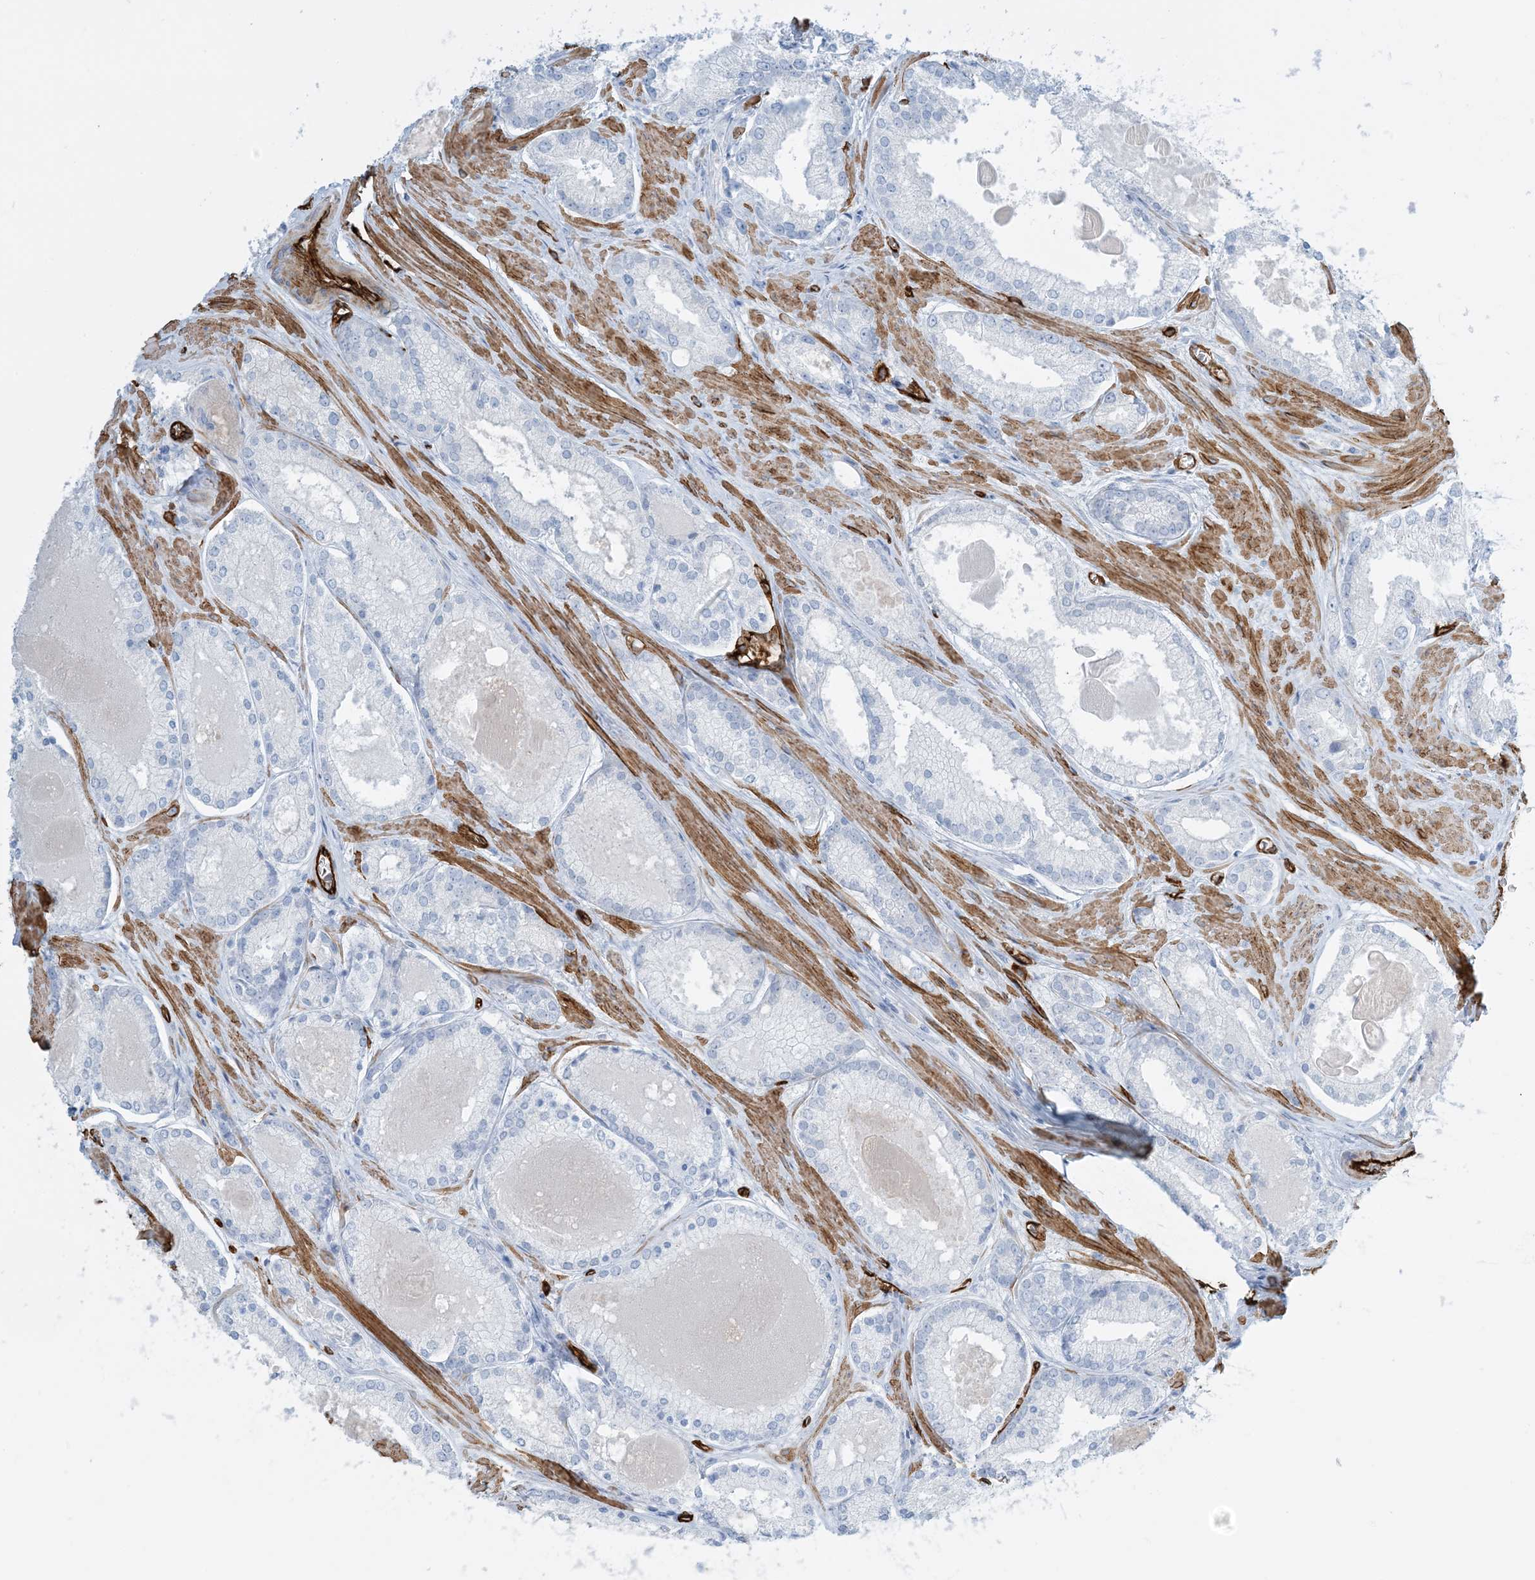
{"staining": {"intensity": "negative", "quantity": "none", "location": "none"}, "tissue": "prostate cancer", "cell_type": "Tumor cells", "image_type": "cancer", "snomed": [{"axis": "morphology", "description": "Adenocarcinoma, Low grade"}, {"axis": "topography", "description": "Prostate"}], "caption": "DAB (3,3'-diaminobenzidine) immunohistochemical staining of prostate low-grade adenocarcinoma demonstrates no significant staining in tumor cells.", "gene": "EPS8L3", "patient": {"sex": "male", "age": 54}}